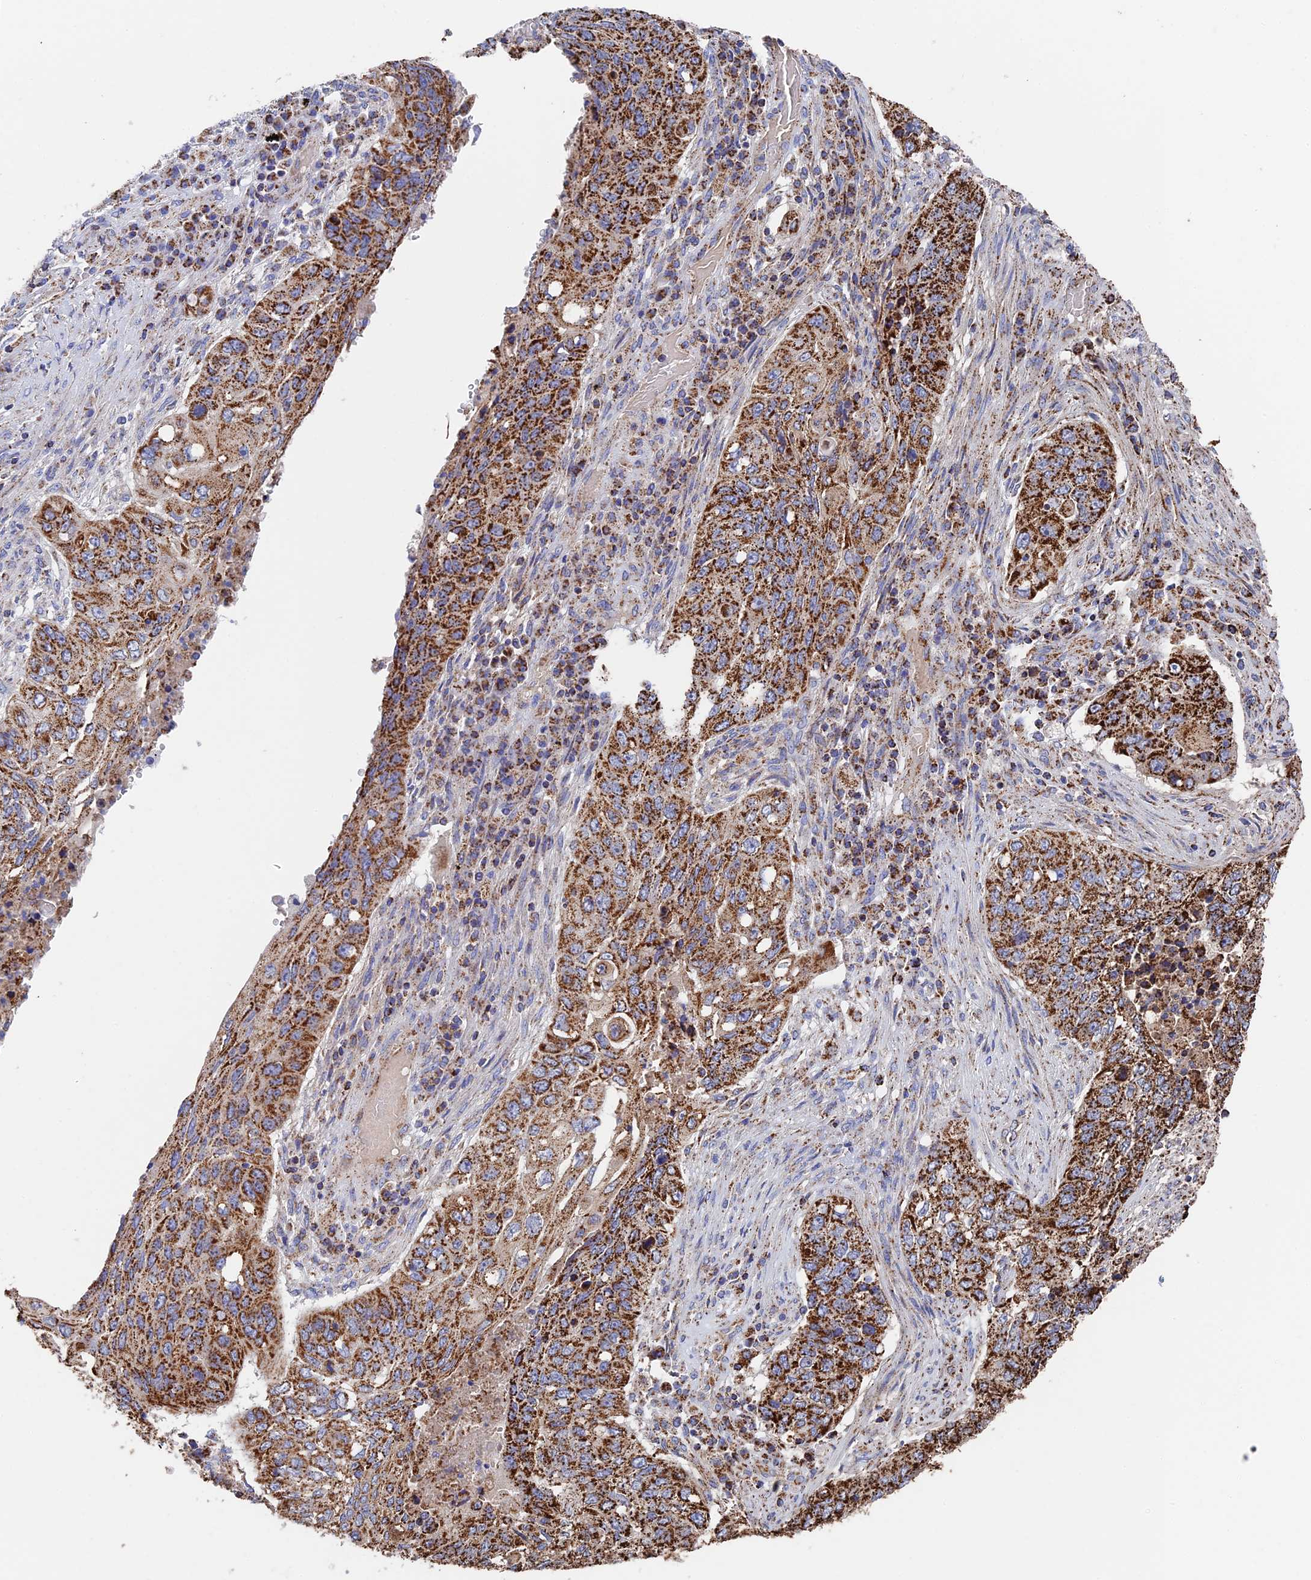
{"staining": {"intensity": "strong", "quantity": ">75%", "location": "cytoplasmic/membranous"}, "tissue": "lung cancer", "cell_type": "Tumor cells", "image_type": "cancer", "snomed": [{"axis": "morphology", "description": "Squamous cell carcinoma, NOS"}, {"axis": "topography", "description": "Lung"}], "caption": "Squamous cell carcinoma (lung) was stained to show a protein in brown. There is high levels of strong cytoplasmic/membranous staining in approximately >75% of tumor cells.", "gene": "HAUS8", "patient": {"sex": "female", "age": 63}}